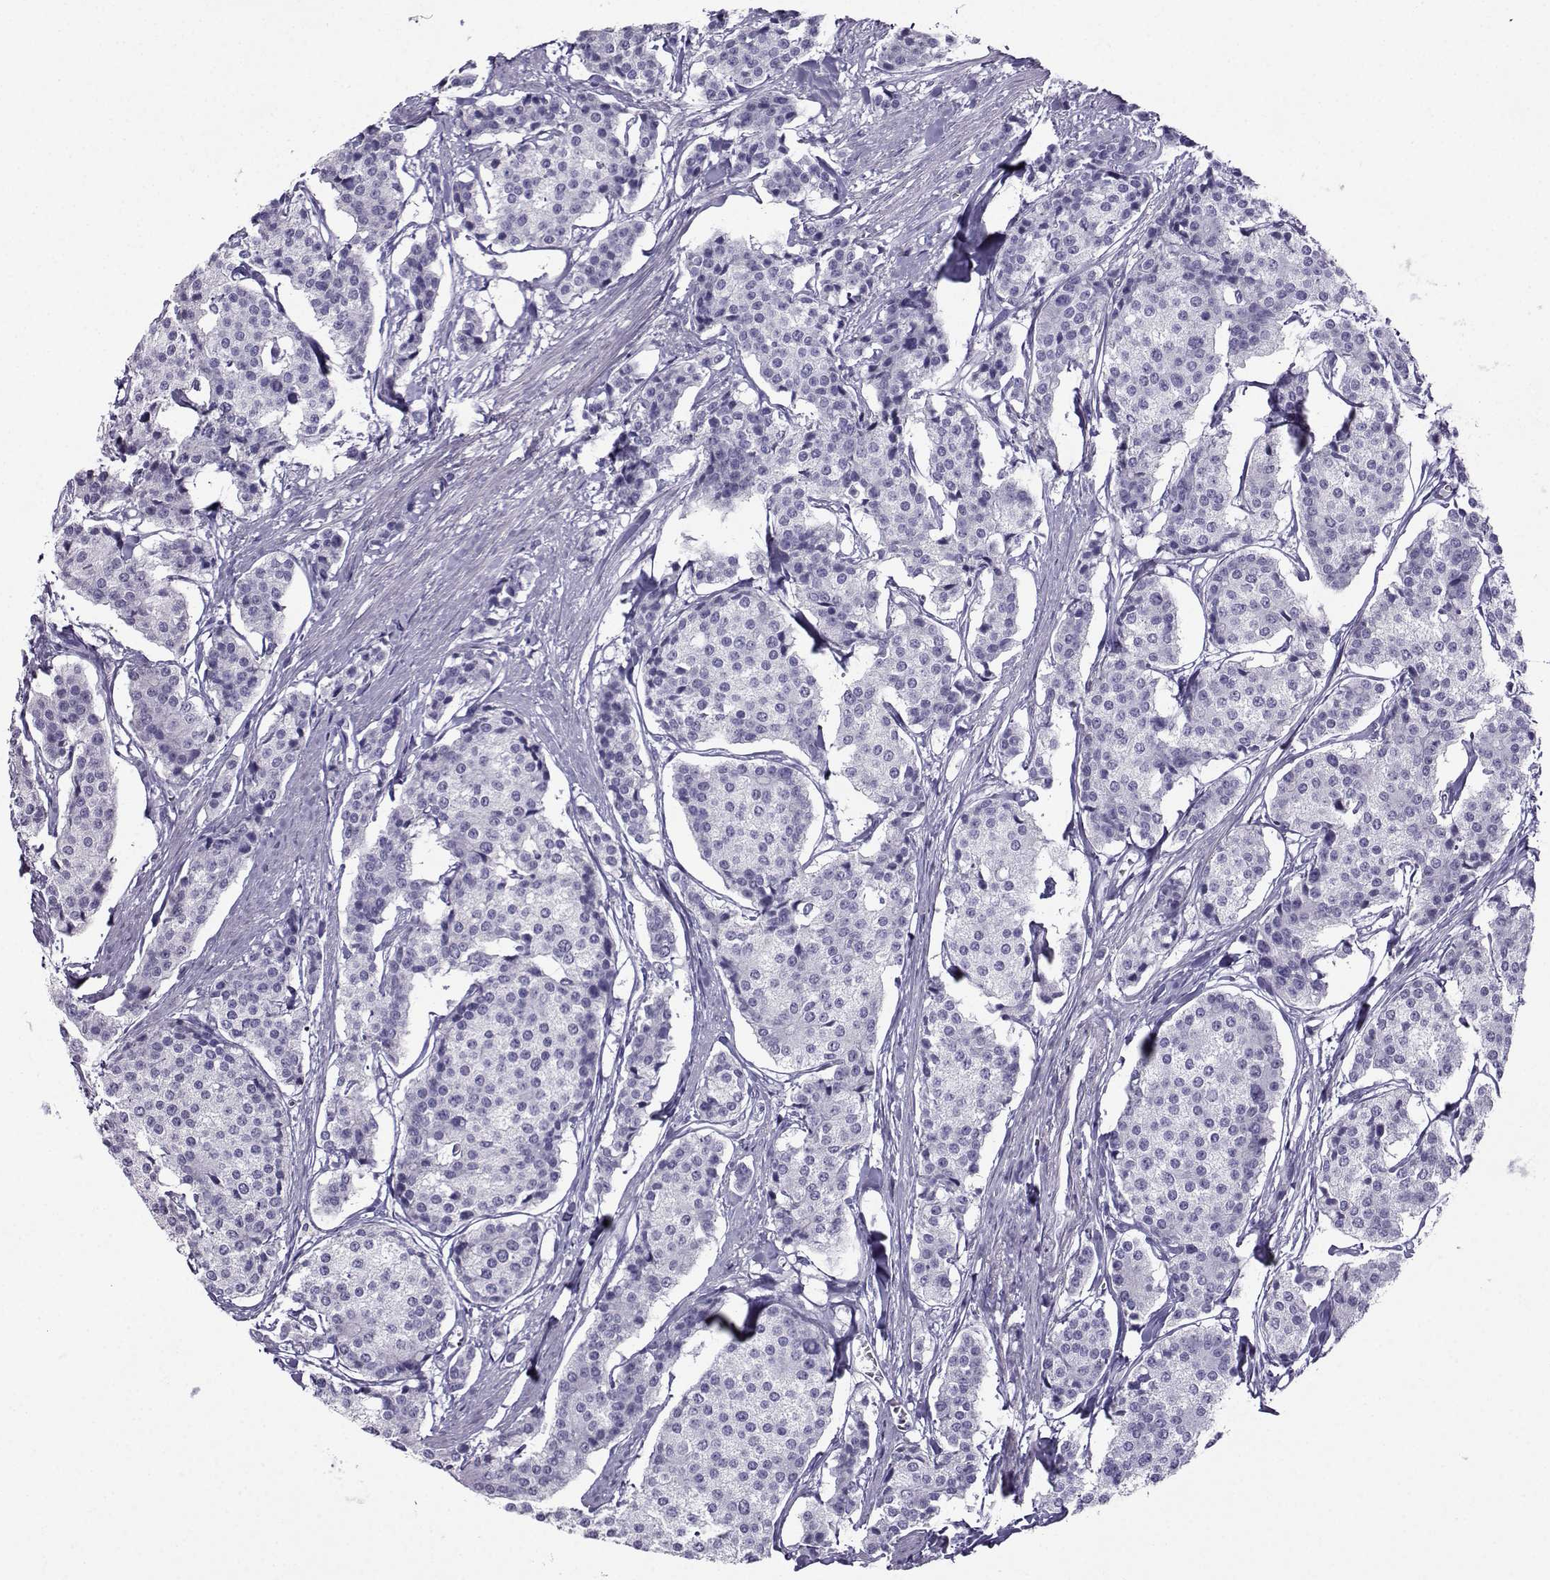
{"staining": {"intensity": "negative", "quantity": "none", "location": "none"}, "tissue": "carcinoid", "cell_type": "Tumor cells", "image_type": "cancer", "snomed": [{"axis": "morphology", "description": "Carcinoid, malignant, NOS"}, {"axis": "topography", "description": "Small intestine"}], "caption": "Immunohistochemical staining of human malignant carcinoid reveals no significant expression in tumor cells. (DAB (3,3'-diaminobenzidine) IHC, high magnification).", "gene": "CRYBB1", "patient": {"sex": "female", "age": 65}}